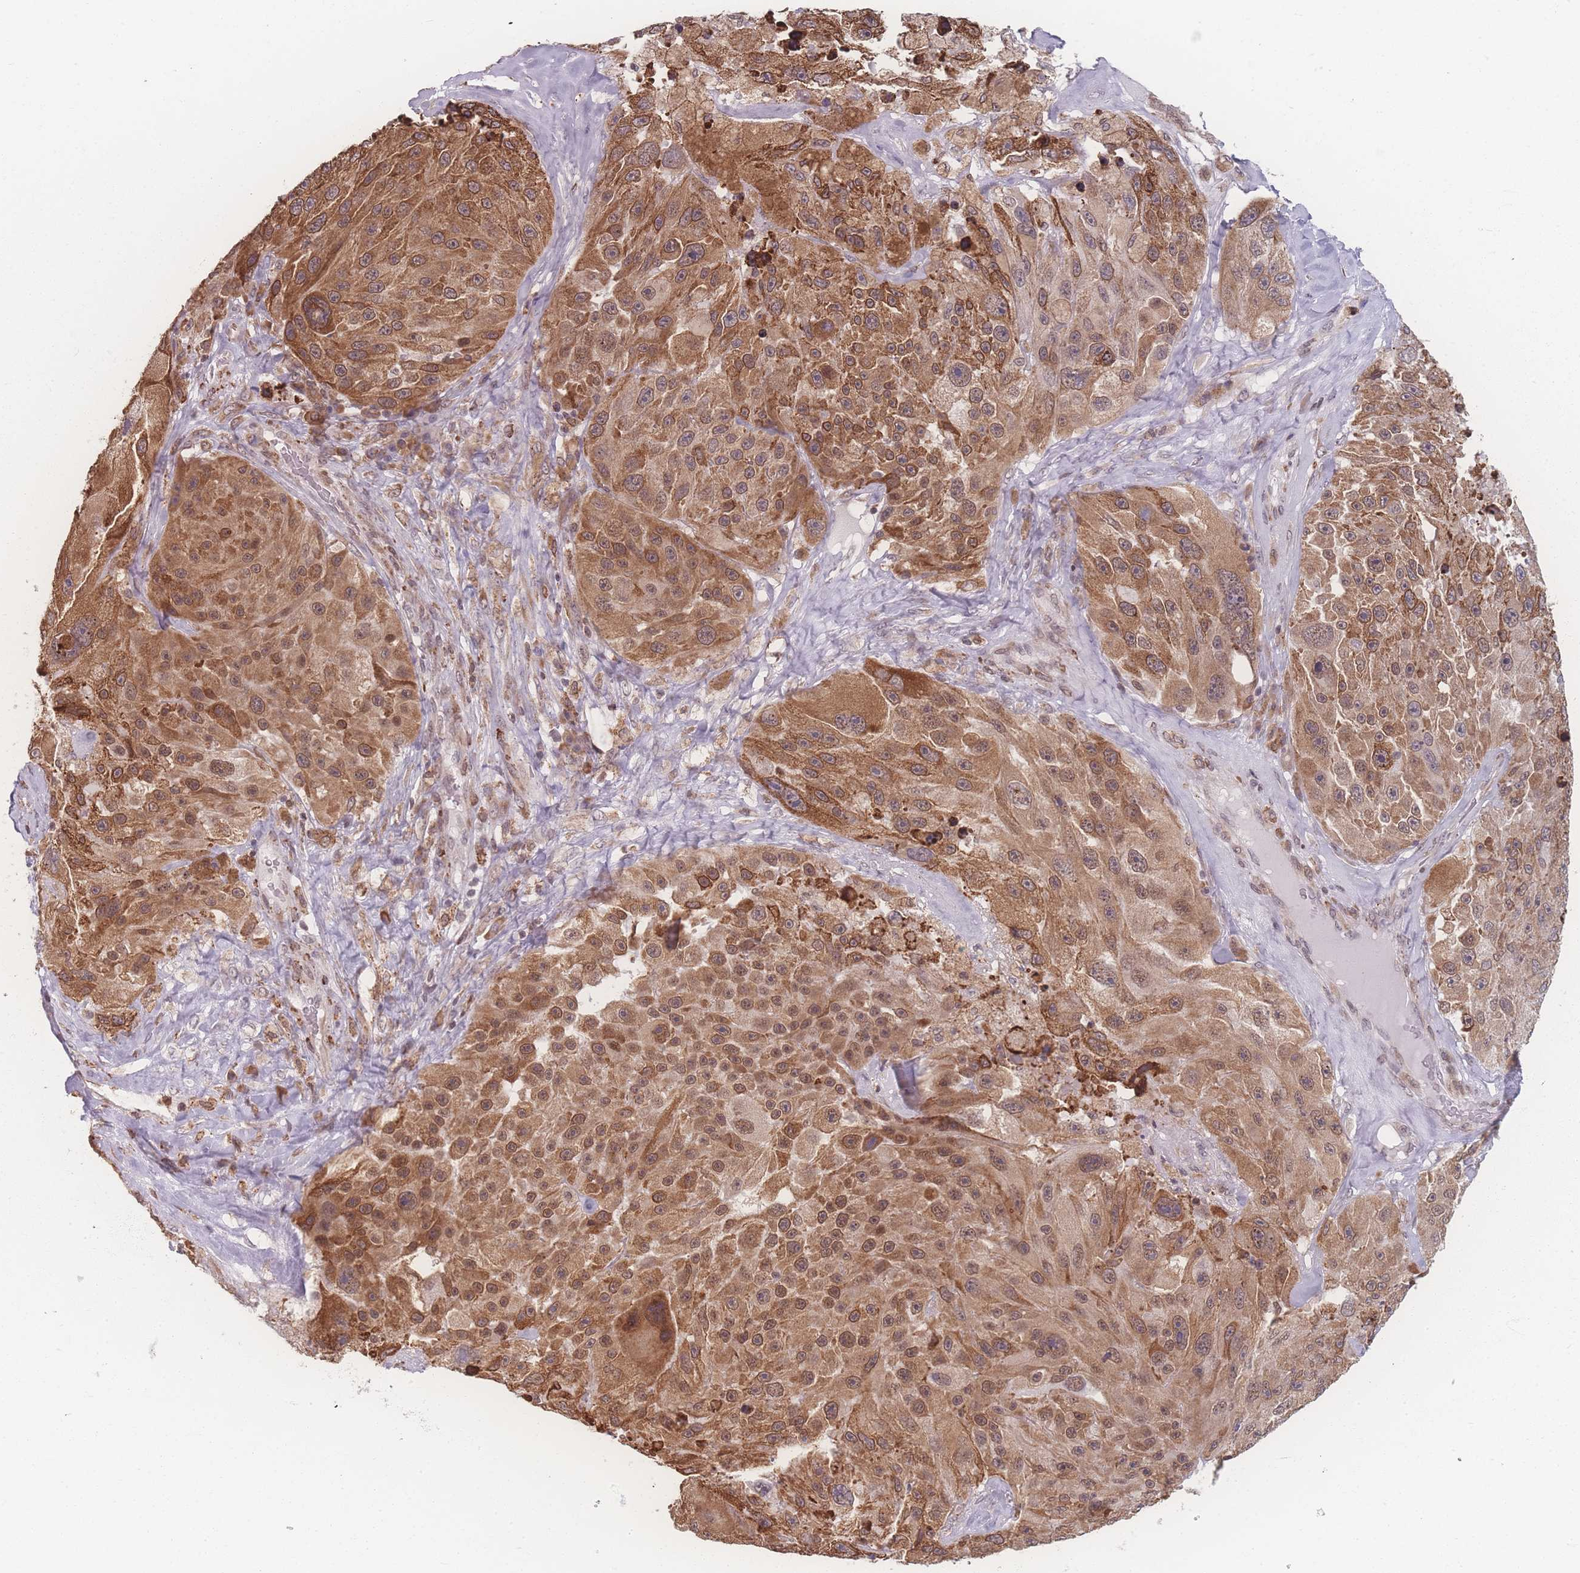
{"staining": {"intensity": "moderate", "quantity": ">75%", "location": "cytoplasmic/membranous,nuclear"}, "tissue": "melanoma", "cell_type": "Tumor cells", "image_type": "cancer", "snomed": [{"axis": "morphology", "description": "Malignant melanoma, Metastatic site"}, {"axis": "topography", "description": "Lymph node"}], "caption": "Malignant melanoma (metastatic site) was stained to show a protein in brown. There is medium levels of moderate cytoplasmic/membranous and nuclear staining in about >75% of tumor cells. (Stains: DAB (3,3'-diaminobenzidine) in brown, nuclei in blue, Microscopy: brightfield microscopy at high magnification).", "gene": "ZC3H13", "patient": {"sex": "male", "age": 62}}